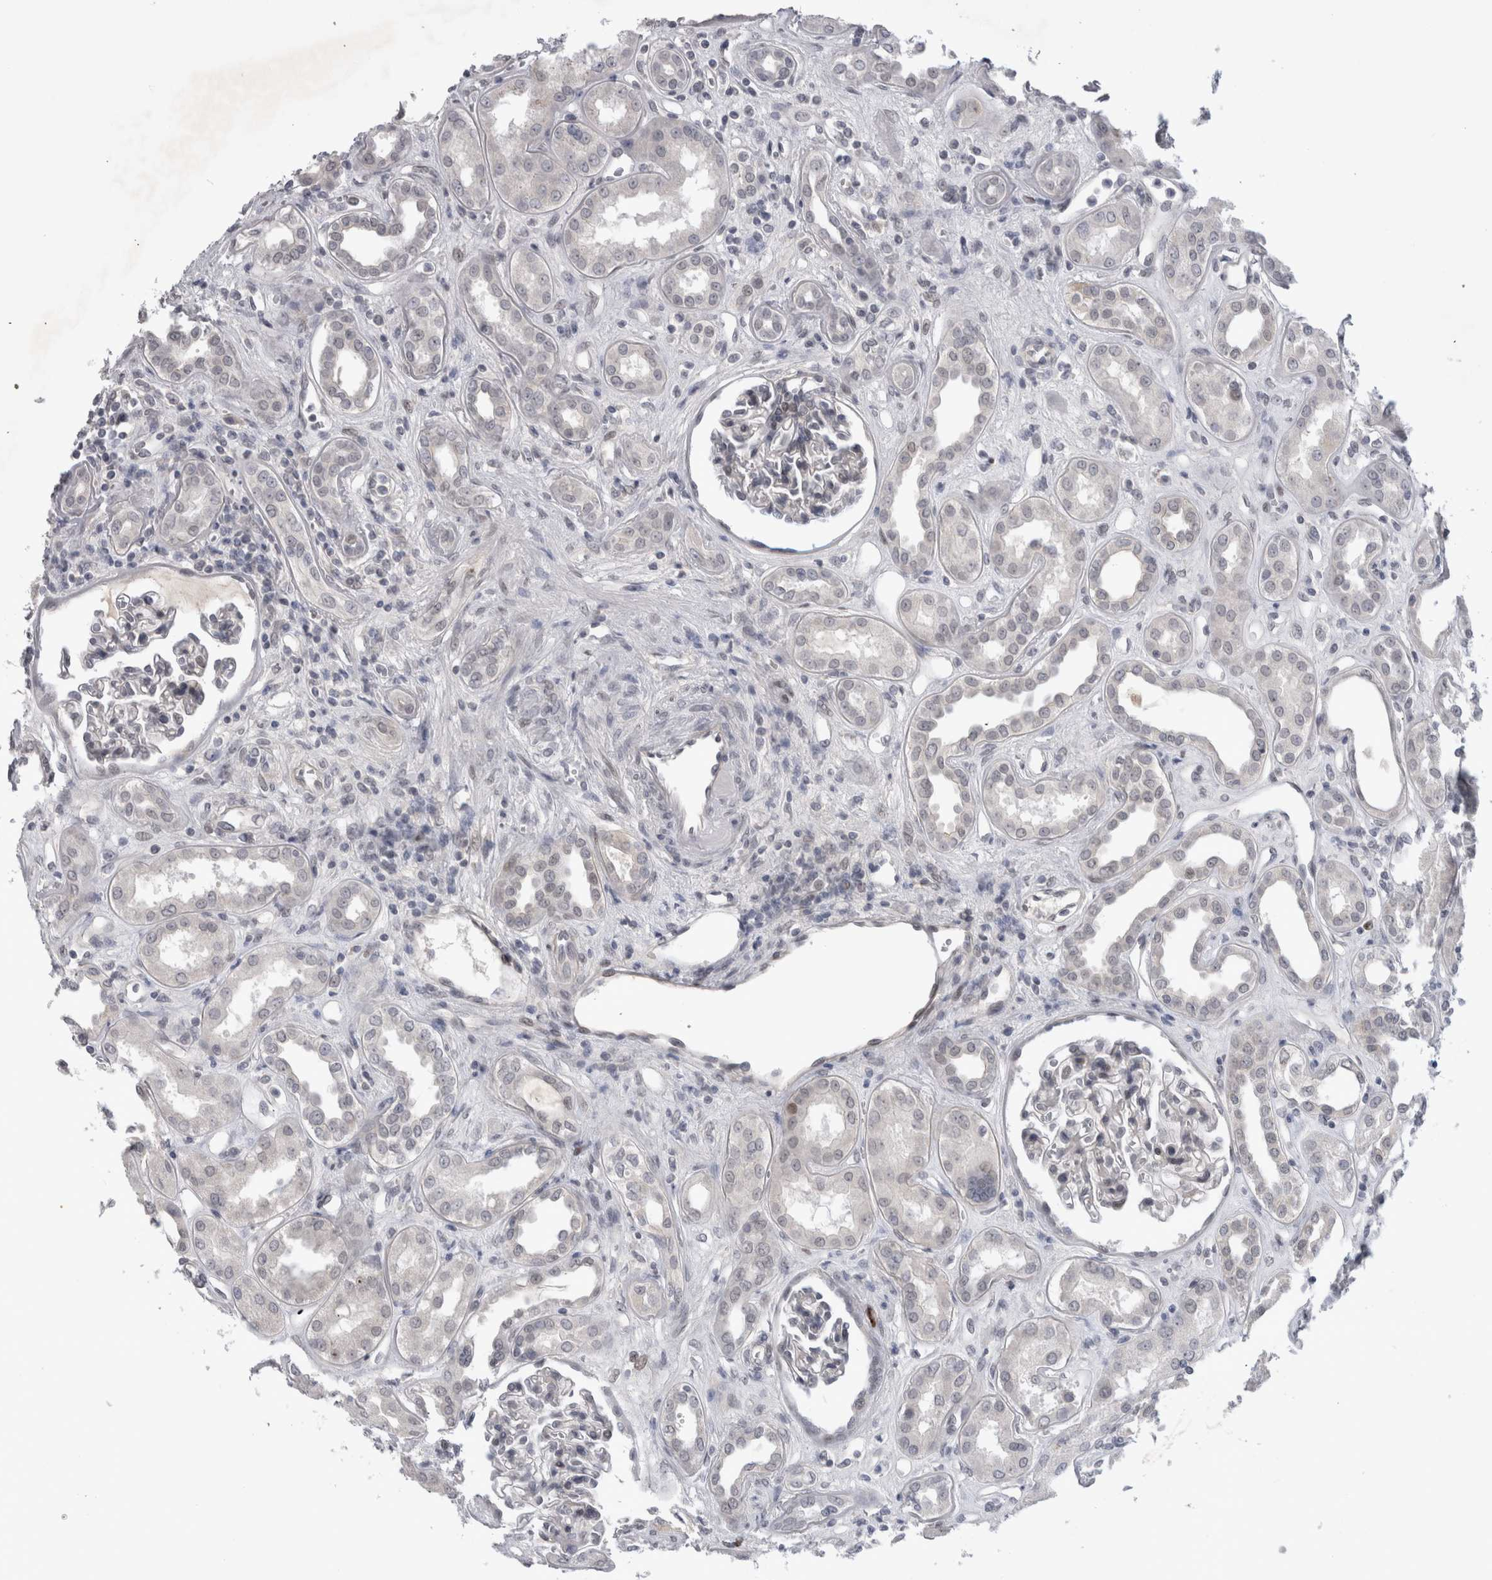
{"staining": {"intensity": "negative", "quantity": "none", "location": "none"}, "tissue": "kidney", "cell_type": "Cells in glomeruli", "image_type": "normal", "snomed": [{"axis": "morphology", "description": "Normal tissue, NOS"}, {"axis": "topography", "description": "Kidney"}], "caption": "DAB (3,3'-diaminobenzidine) immunohistochemical staining of benign kidney demonstrates no significant expression in cells in glomeruli.", "gene": "KIF18B", "patient": {"sex": "male", "age": 59}}